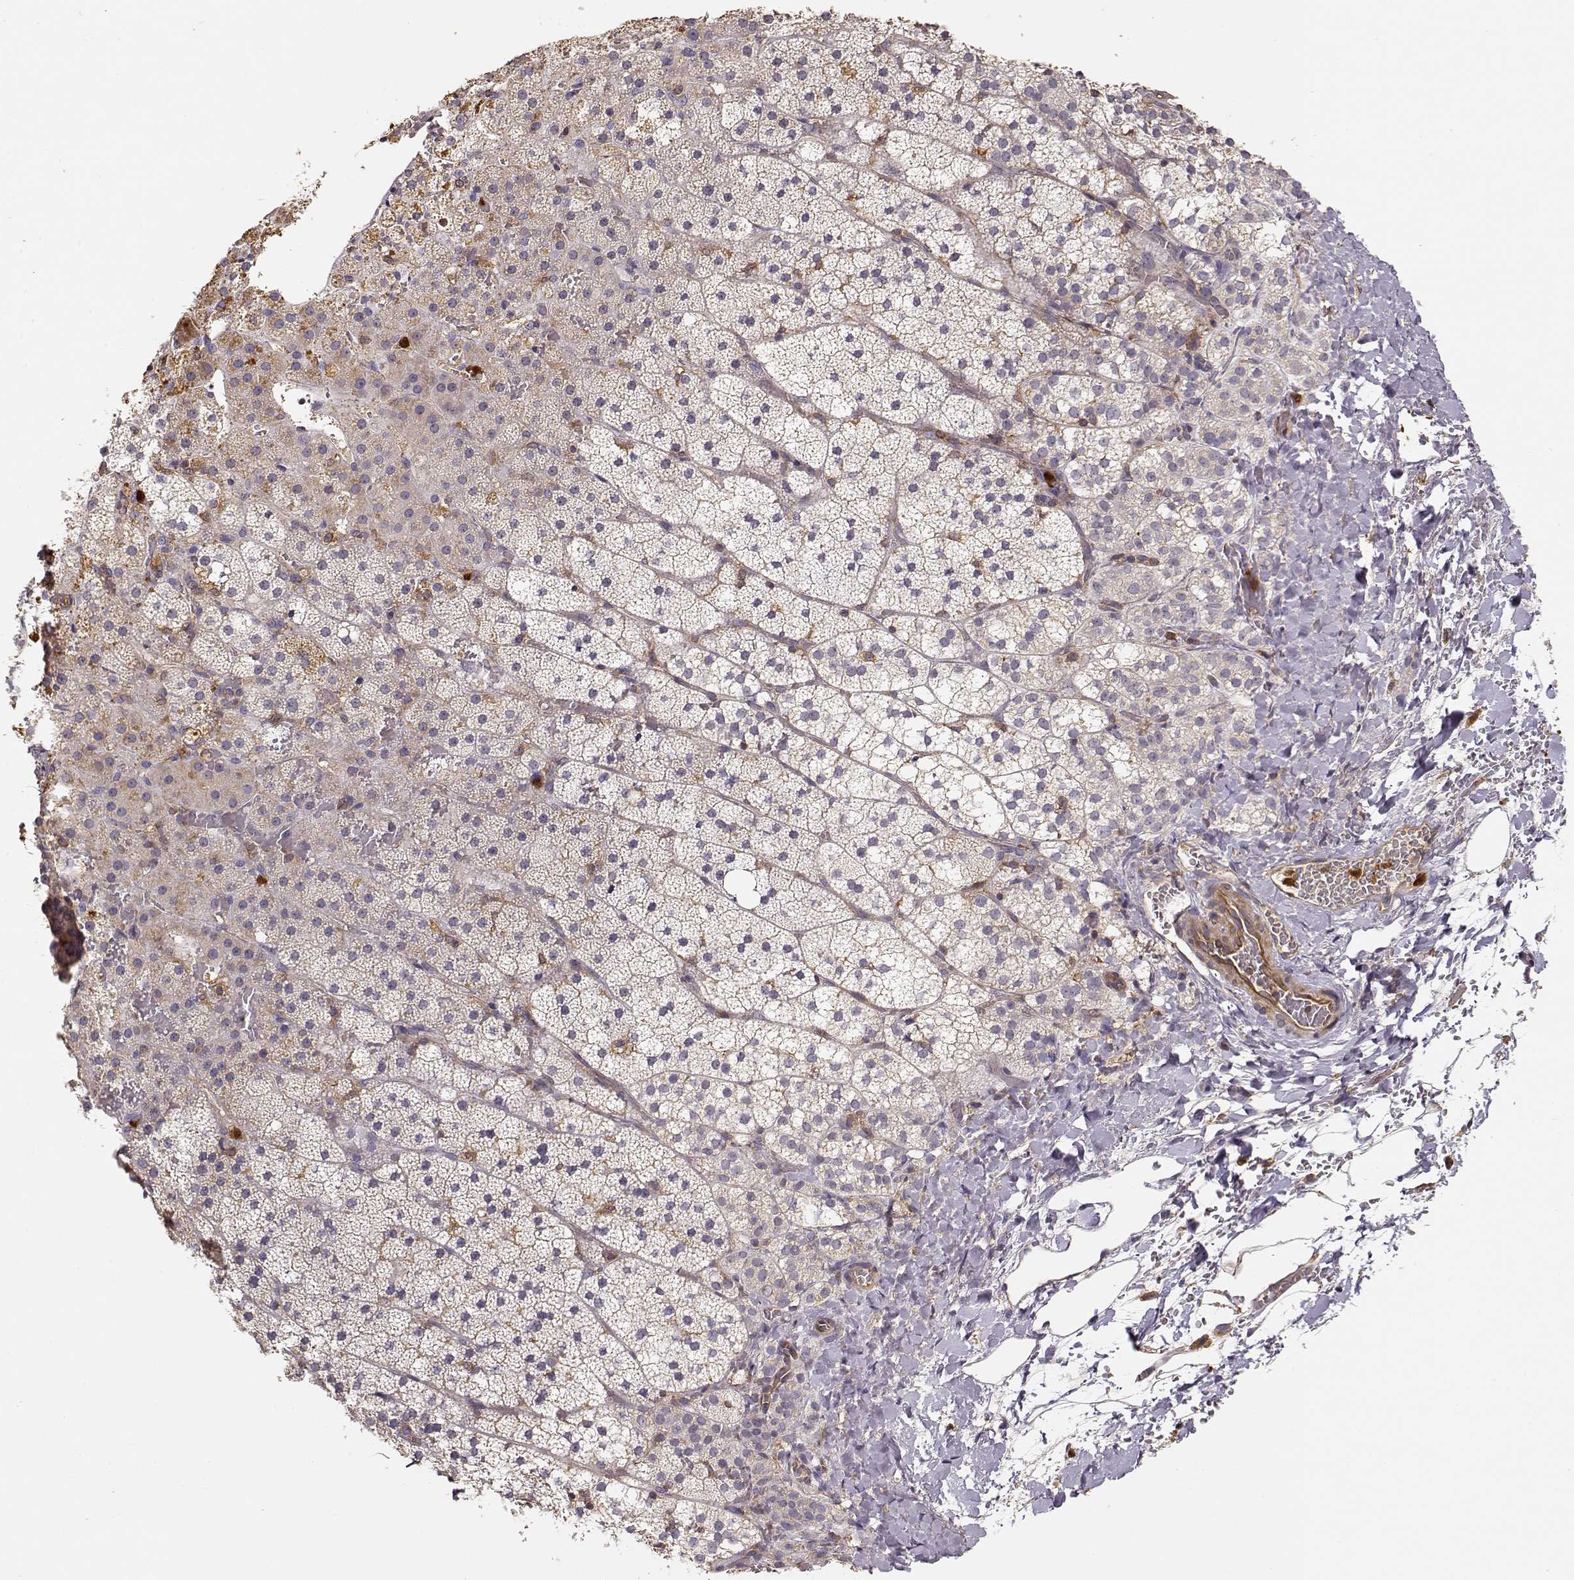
{"staining": {"intensity": "moderate", "quantity": "25%-75%", "location": "cytoplasmic/membranous"}, "tissue": "adrenal gland", "cell_type": "Glandular cells", "image_type": "normal", "snomed": [{"axis": "morphology", "description": "Normal tissue, NOS"}, {"axis": "topography", "description": "Adrenal gland"}], "caption": "Adrenal gland was stained to show a protein in brown. There is medium levels of moderate cytoplasmic/membranous positivity in about 25%-75% of glandular cells. (DAB = brown stain, brightfield microscopy at high magnification).", "gene": "ARHGEF2", "patient": {"sex": "male", "age": 53}}